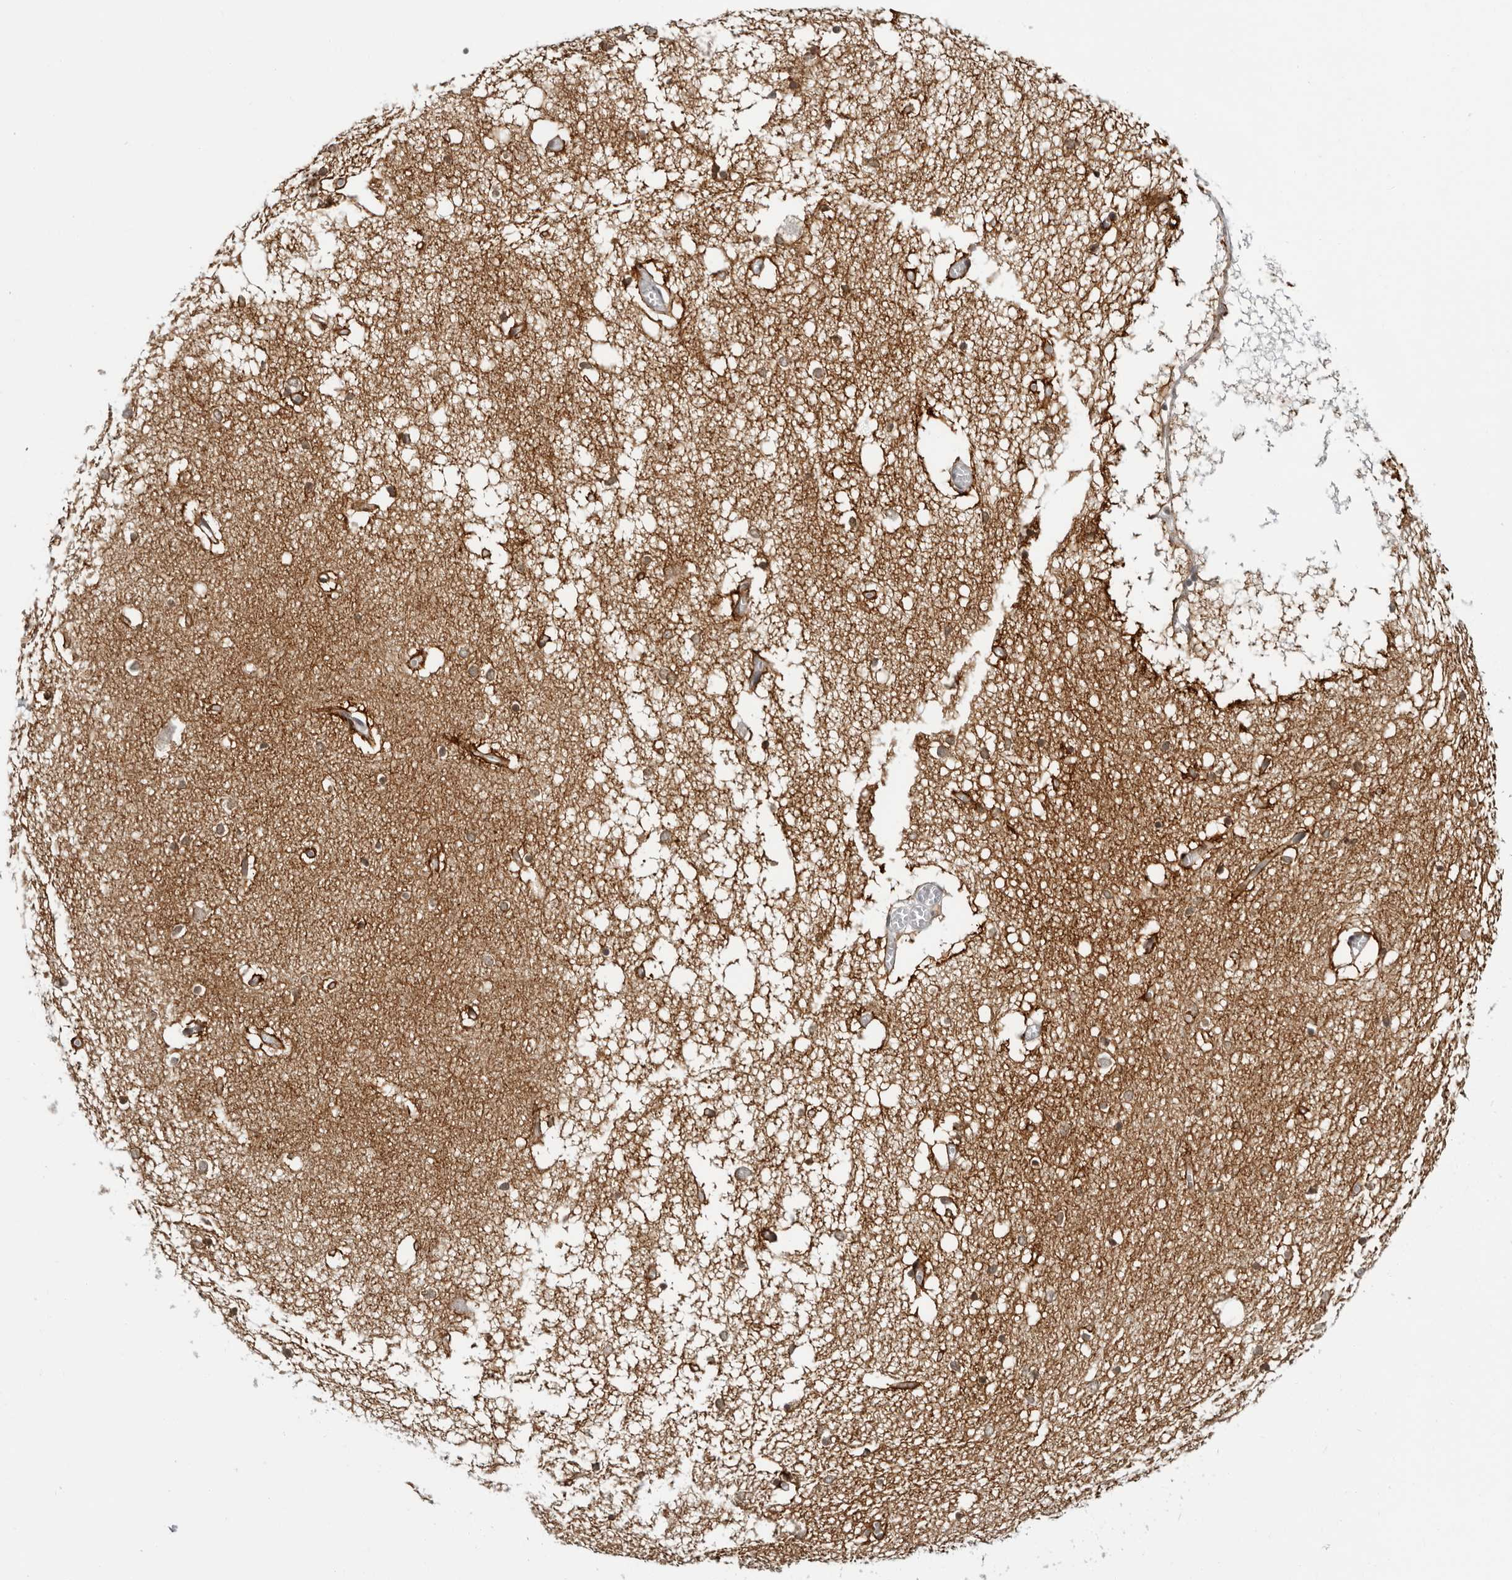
{"staining": {"intensity": "moderate", "quantity": "<25%", "location": "cytoplasmic/membranous"}, "tissue": "hippocampus", "cell_type": "Glial cells", "image_type": "normal", "snomed": [{"axis": "morphology", "description": "Normal tissue, NOS"}, {"axis": "topography", "description": "Hippocampus"}], "caption": "A high-resolution micrograph shows IHC staining of unremarkable hippocampus, which demonstrates moderate cytoplasmic/membranous expression in about <25% of glial cells. Using DAB (3,3'-diaminobenzidine) (brown) and hematoxylin (blue) stains, captured at high magnification using brightfield microscopy.", "gene": "HEPACAM", "patient": {"sex": "male", "age": 70}}